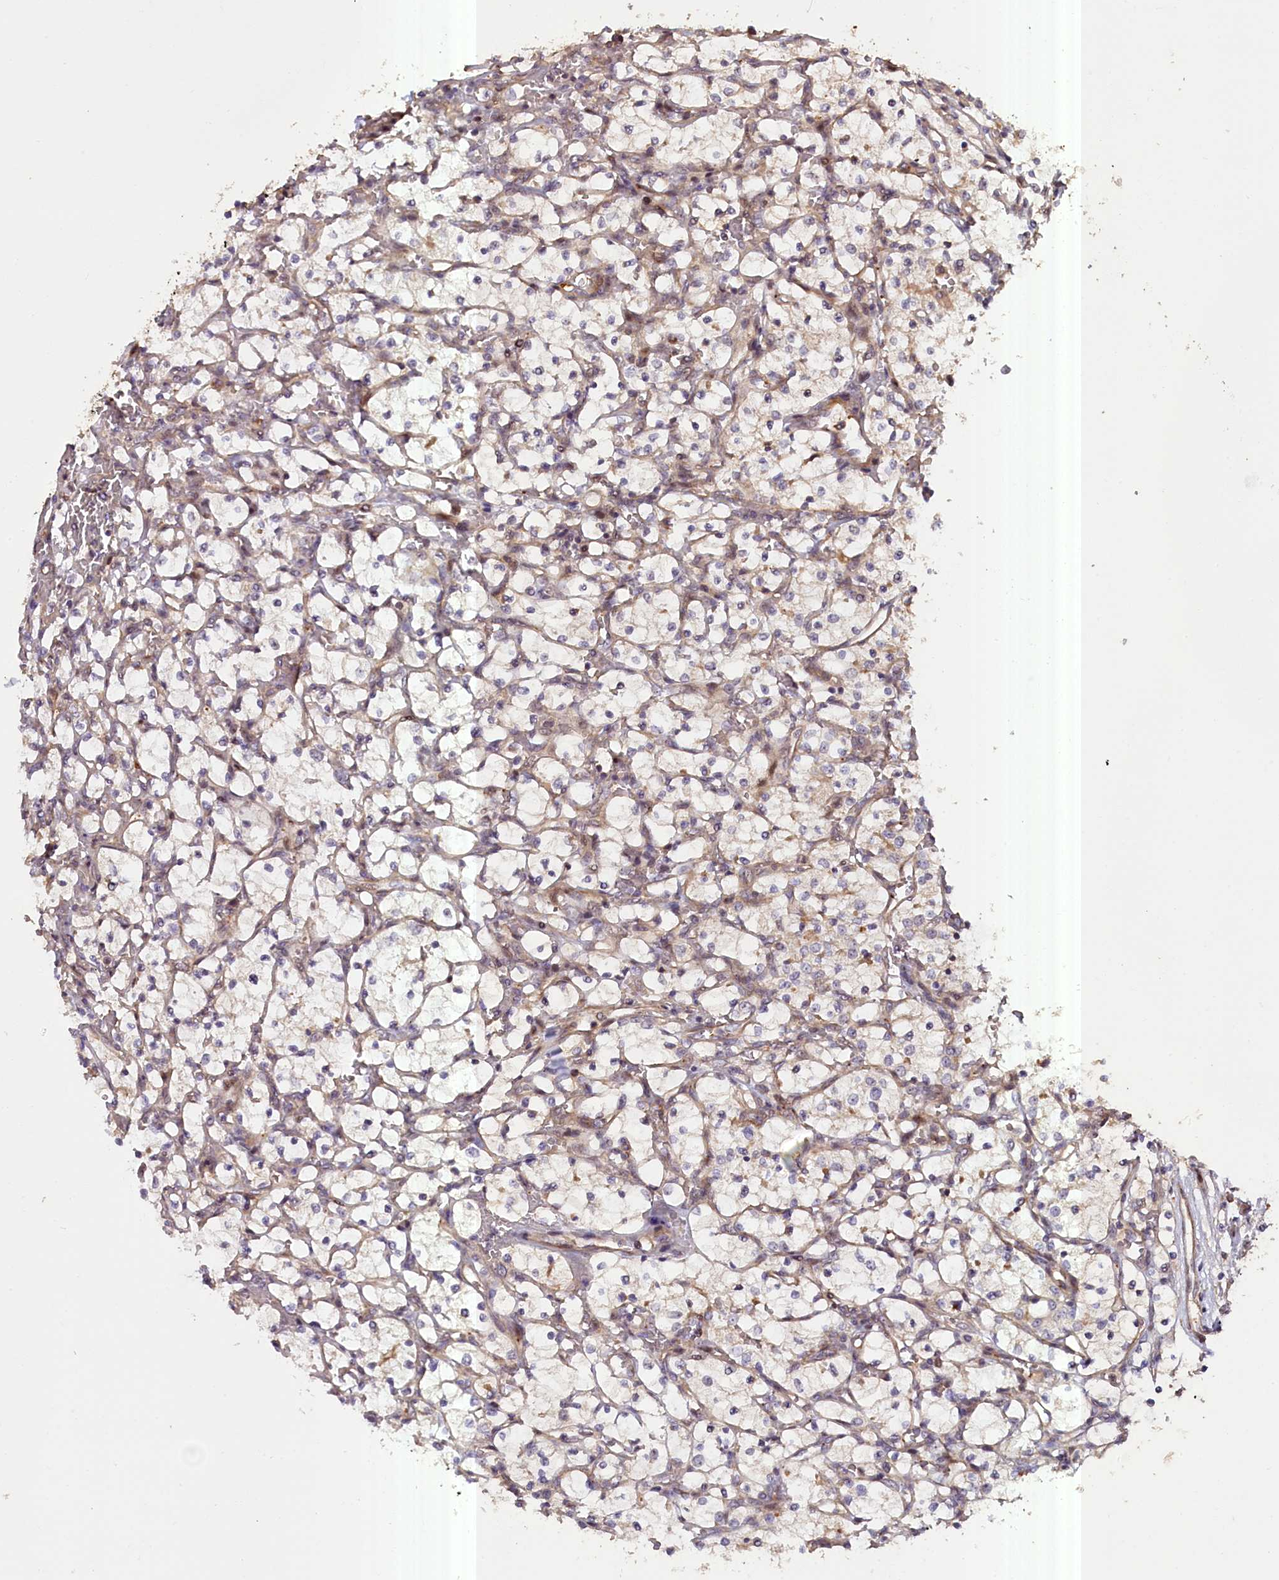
{"staining": {"intensity": "weak", "quantity": "<25%", "location": "cytoplasmic/membranous"}, "tissue": "renal cancer", "cell_type": "Tumor cells", "image_type": "cancer", "snomed": [{"axis": "morphology", "description": "Adenocarcinoma, NOS"}, {"axis": "topography", "description": "Kidney"}], "caption": "Renal cancer (adenocarcinoma) was stained to show a protein in brown. There is no significant positivity in tumor cells. (Stains: DAB immunohistochemistry with hematoxylin counter stain, Microscopy: brightfield microscopy at high magnification).", "gene": "FUZ", "patient": {"sex": "female", "age": 69}}